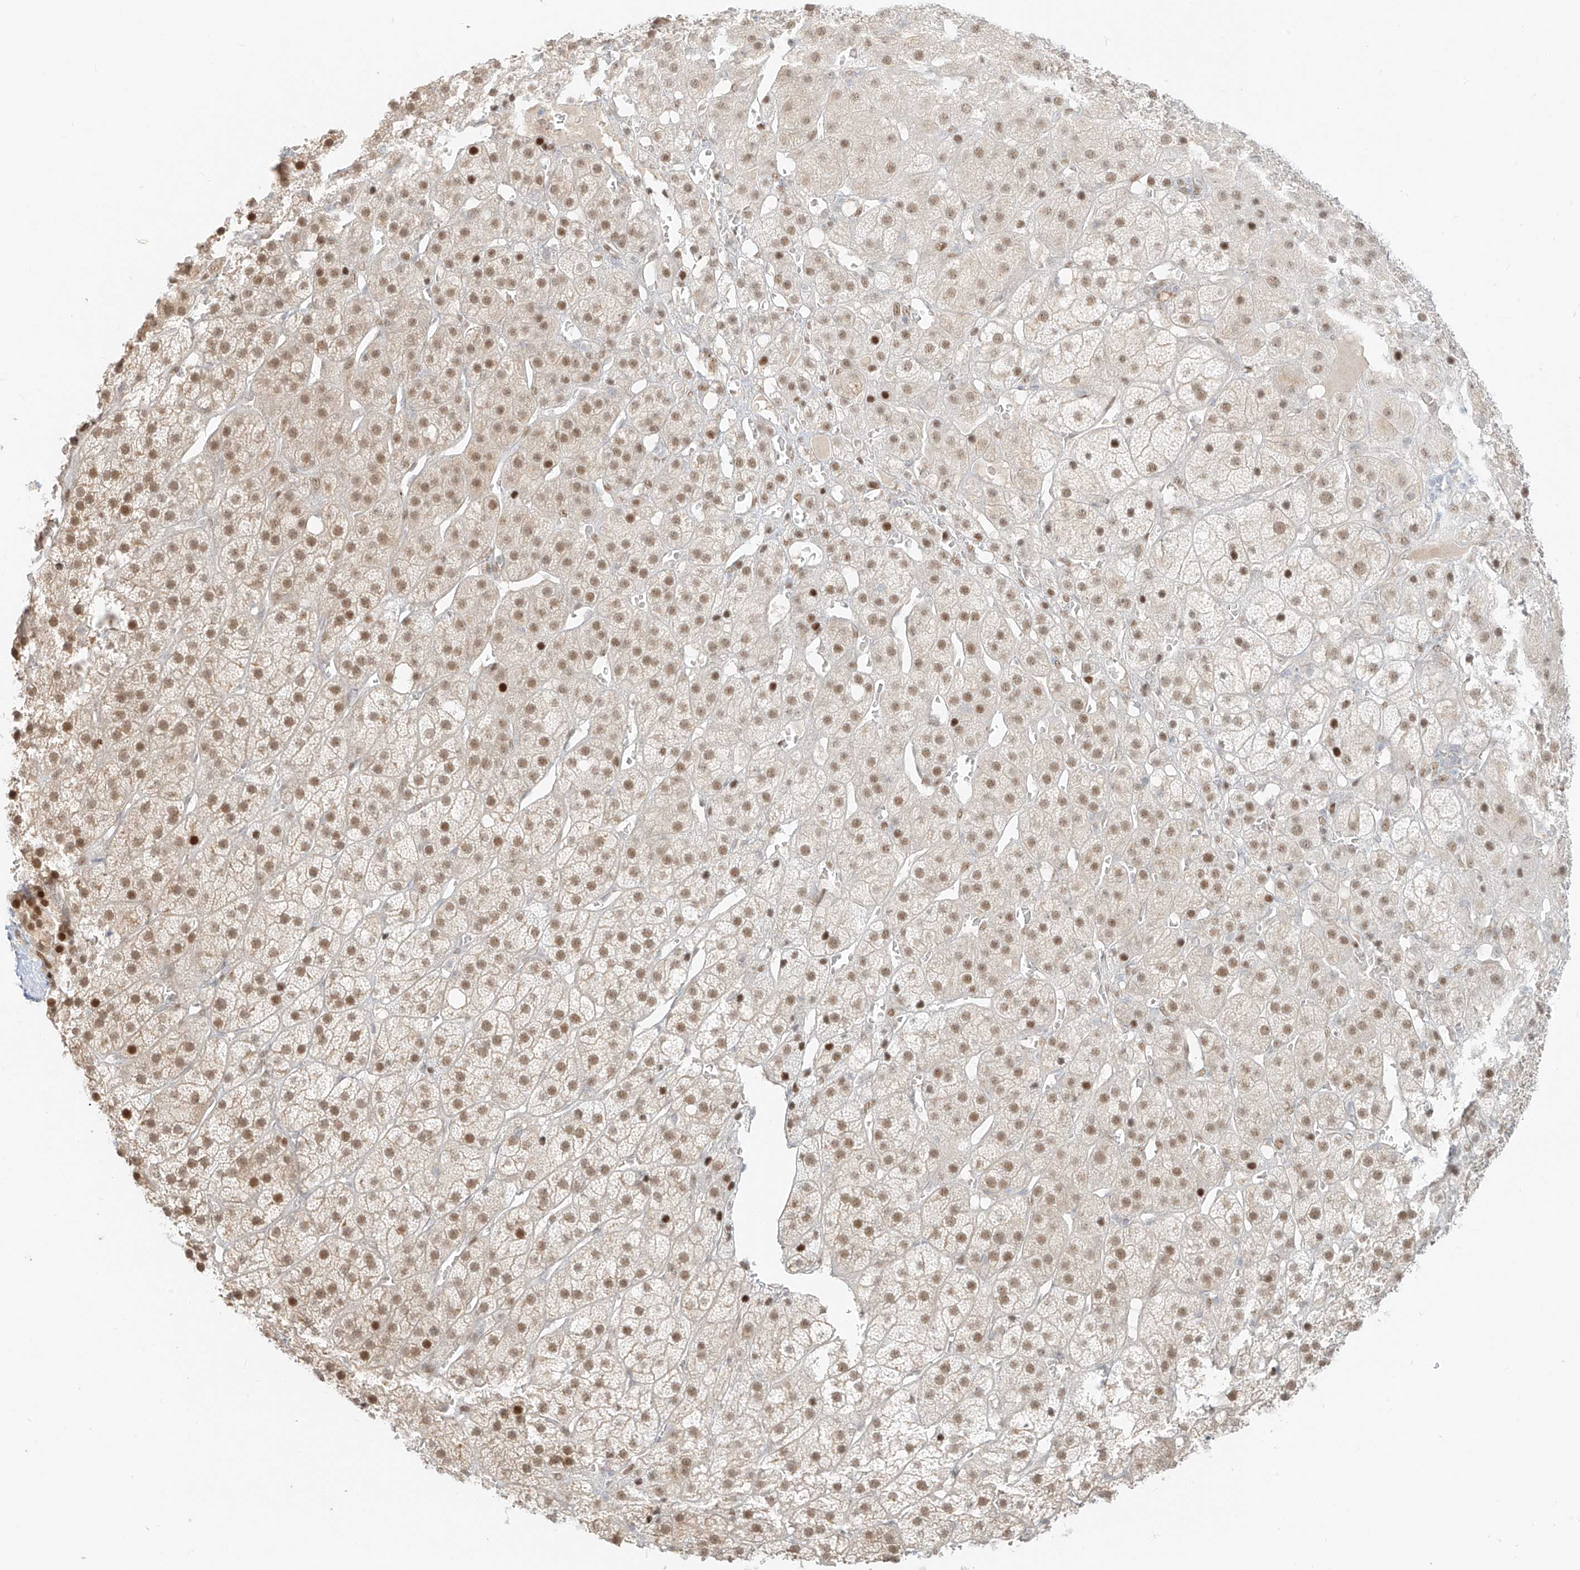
{"staining": {"intensity": "moderate", "quantity": "25%-75%", "location": "nuclear"}, "tissue": "adrenal gland", "cell_type": "Glandular cells", "image_type": "normal", "snomed": [{"axis": "morphology", "description": "Normal tissue, NOS"}, {"axis": "topography", "description": "Adrenal gland"}], "caption": "The photomicrograph exhibits immunohistochemical staining of unremarkable adrenal gland. There is moderate nuclear positivity is seen in approximately 25%-75% of glandular cells.", "gene": "ZNF774", "patient": {"sex": "female", "age": 57}}